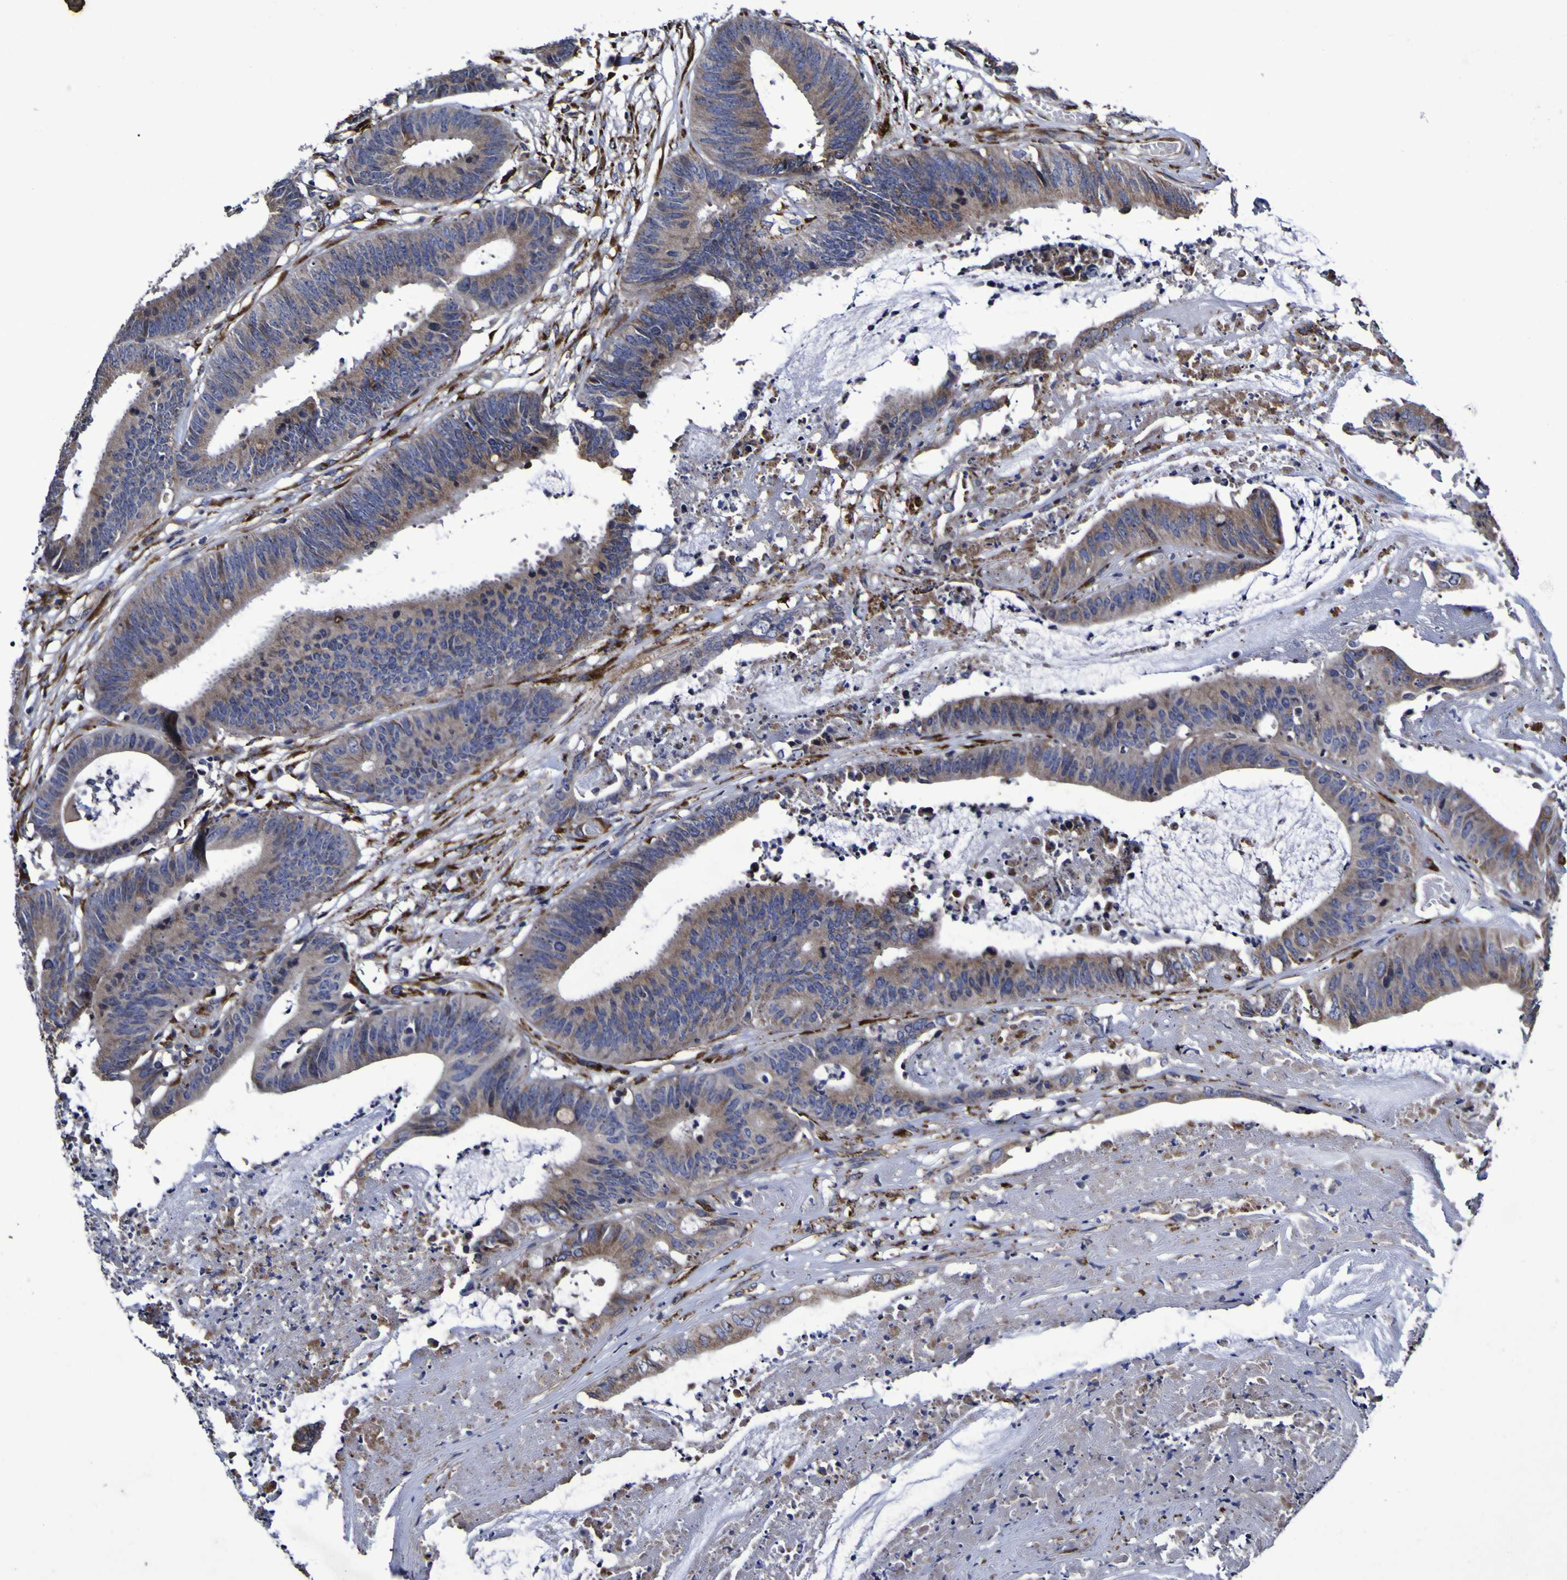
{"staining": {"intensity": "moderate", "quantity": ">75%", "location": "cytoplasmic/membranous"}, "tissue": "colorectal cancer", "cell_type": "Tumor cells", "image_type": "cancer", "snomed": [{"axis": "morphology", "description": "Adenocarcinoma, NOS"}, {"axis": "topography", "description": "Rectum"}], "caption": "Adenocarcinoma (colorectal) stained with a protein marker shows moderate staining in tumor cells.", "gene": "P3H1", "patient": {"sex": "female", "age": 66}}